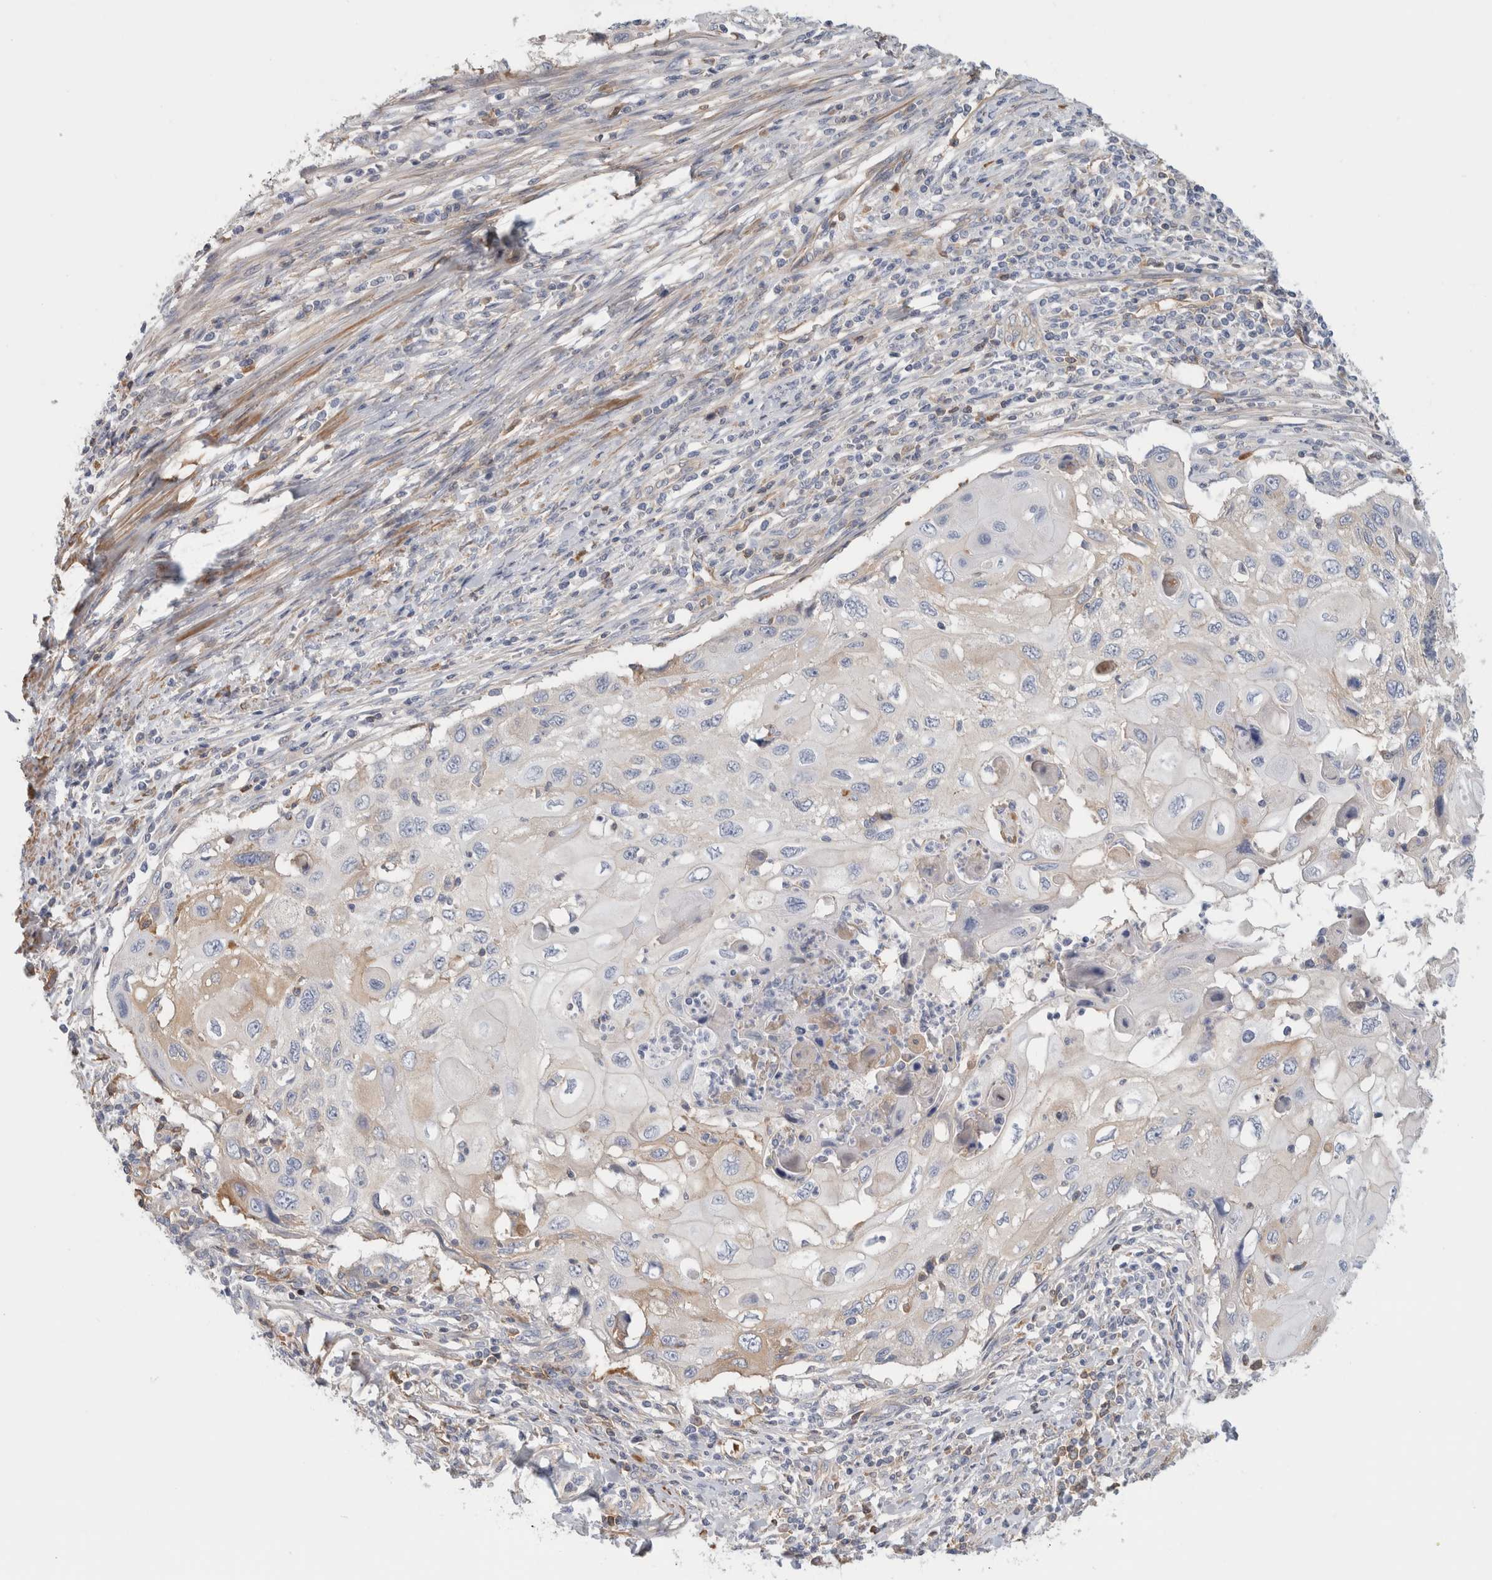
{"staining": {"intensity": "negative", "quantity": "none", "location": "none"}, "tissue": "cervical cancer", "cell_type": "Tumor cells", "image_type": "cancer", "snomed": [{"axis": "morphology", "description": "Squamous cell carcinoma, NOS"}, {"axis": "topography", "description": "Cervix"}], "caption": "Immunohistochemical staining of cervical cancer exhibits no significant staining in tumor cells.", "gene": "CFI", "patient": {"sex": "female", "age": 70}}